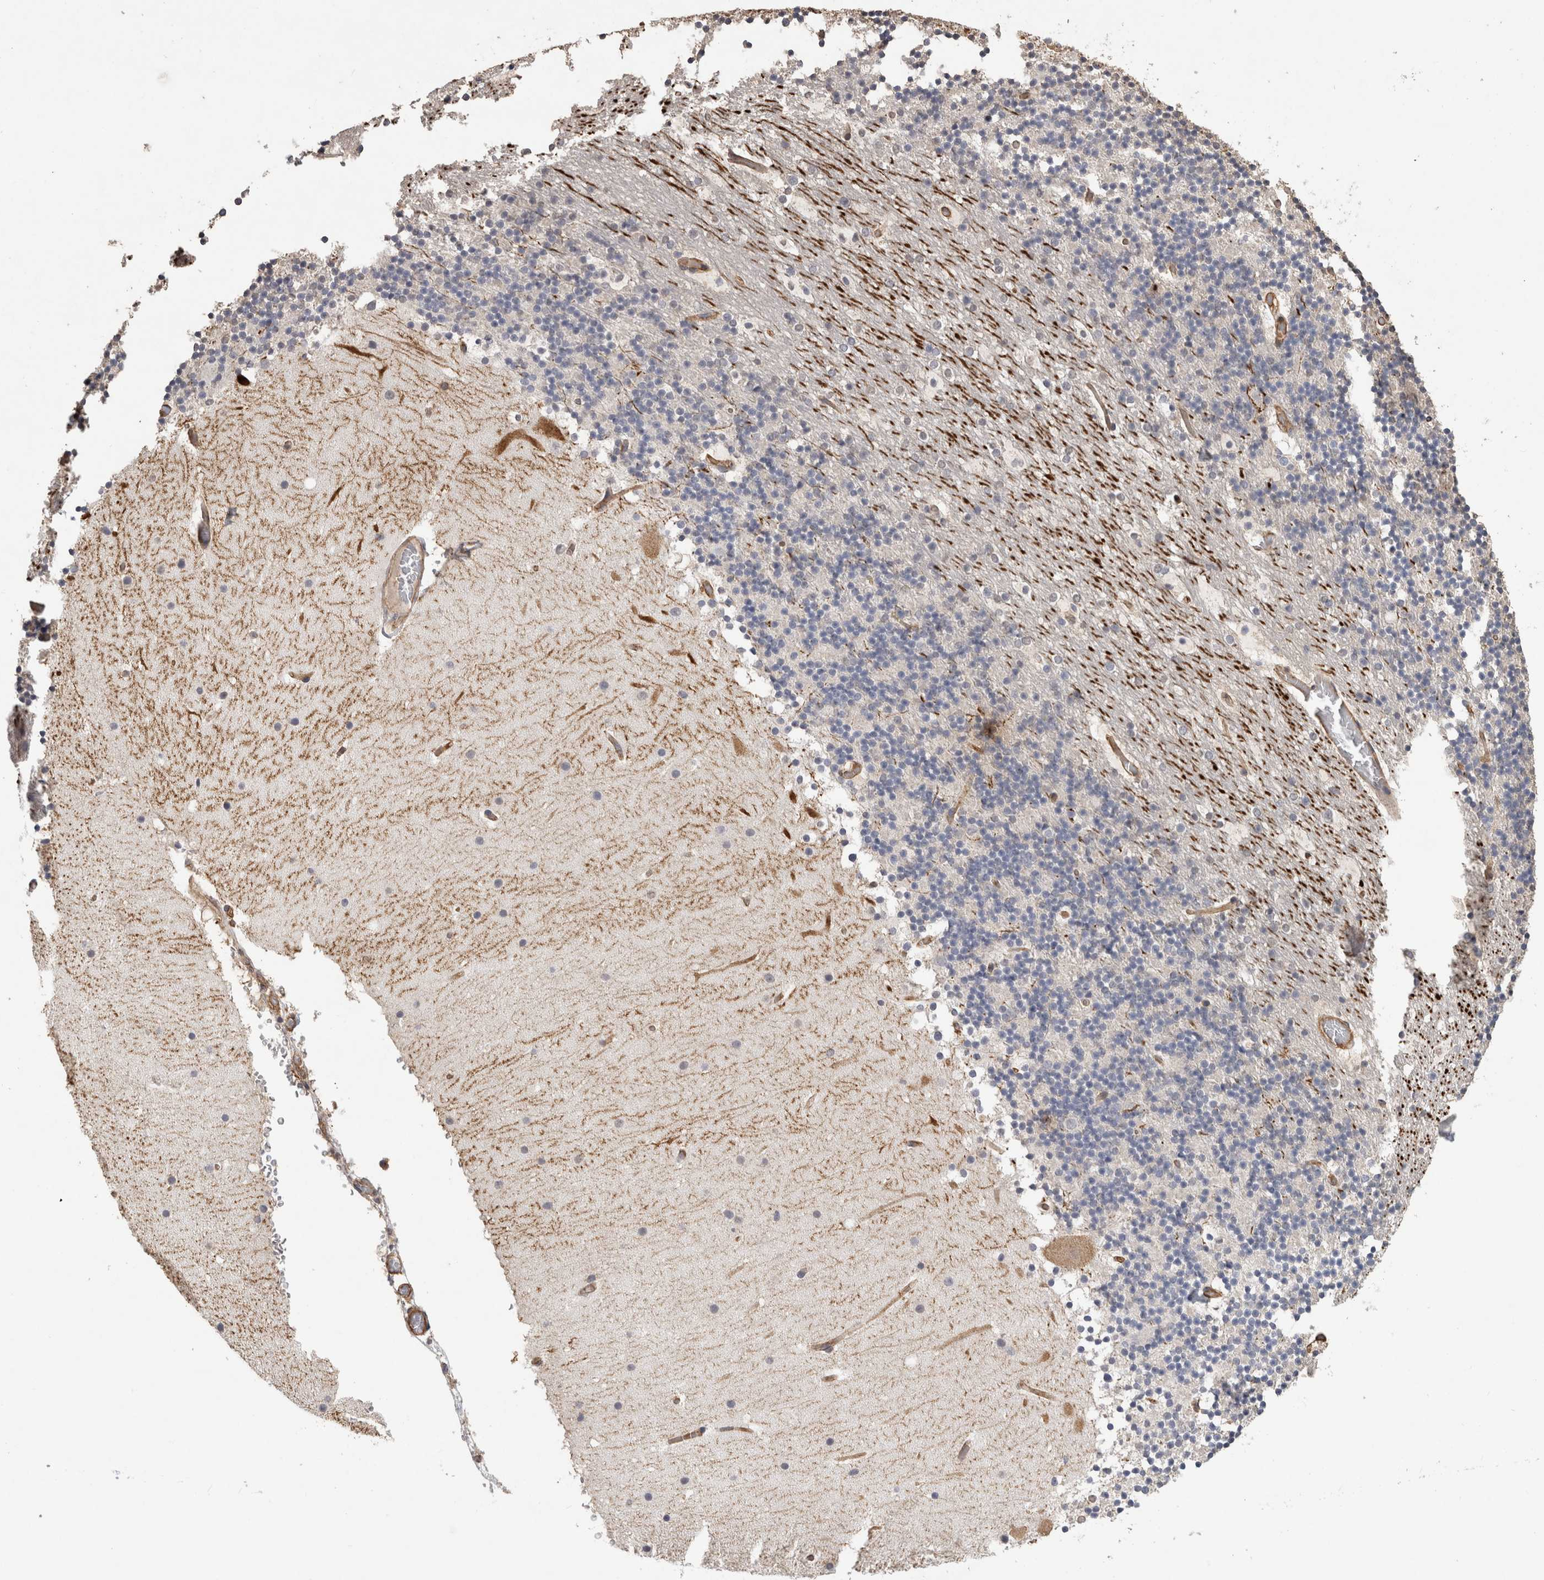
{"staining": {"intensity": "negative", "quantity": "none", "location": "none"}, "tissue": "cerebellum", "cell_type": "Cells in granular layer", "image_type": "normal", "snomed": [{"axis": "morphology", "description": "Normal tissue, NOS"}, {"axis": "topography", "description": "Cerebellum"}], "caption": "DAB immunohistochemical staining of normal human cerebellum demonstrates no significant expression in cells in granular layer.", "gene": "RECK", "patient": {"sex": "male", "age": 57}}